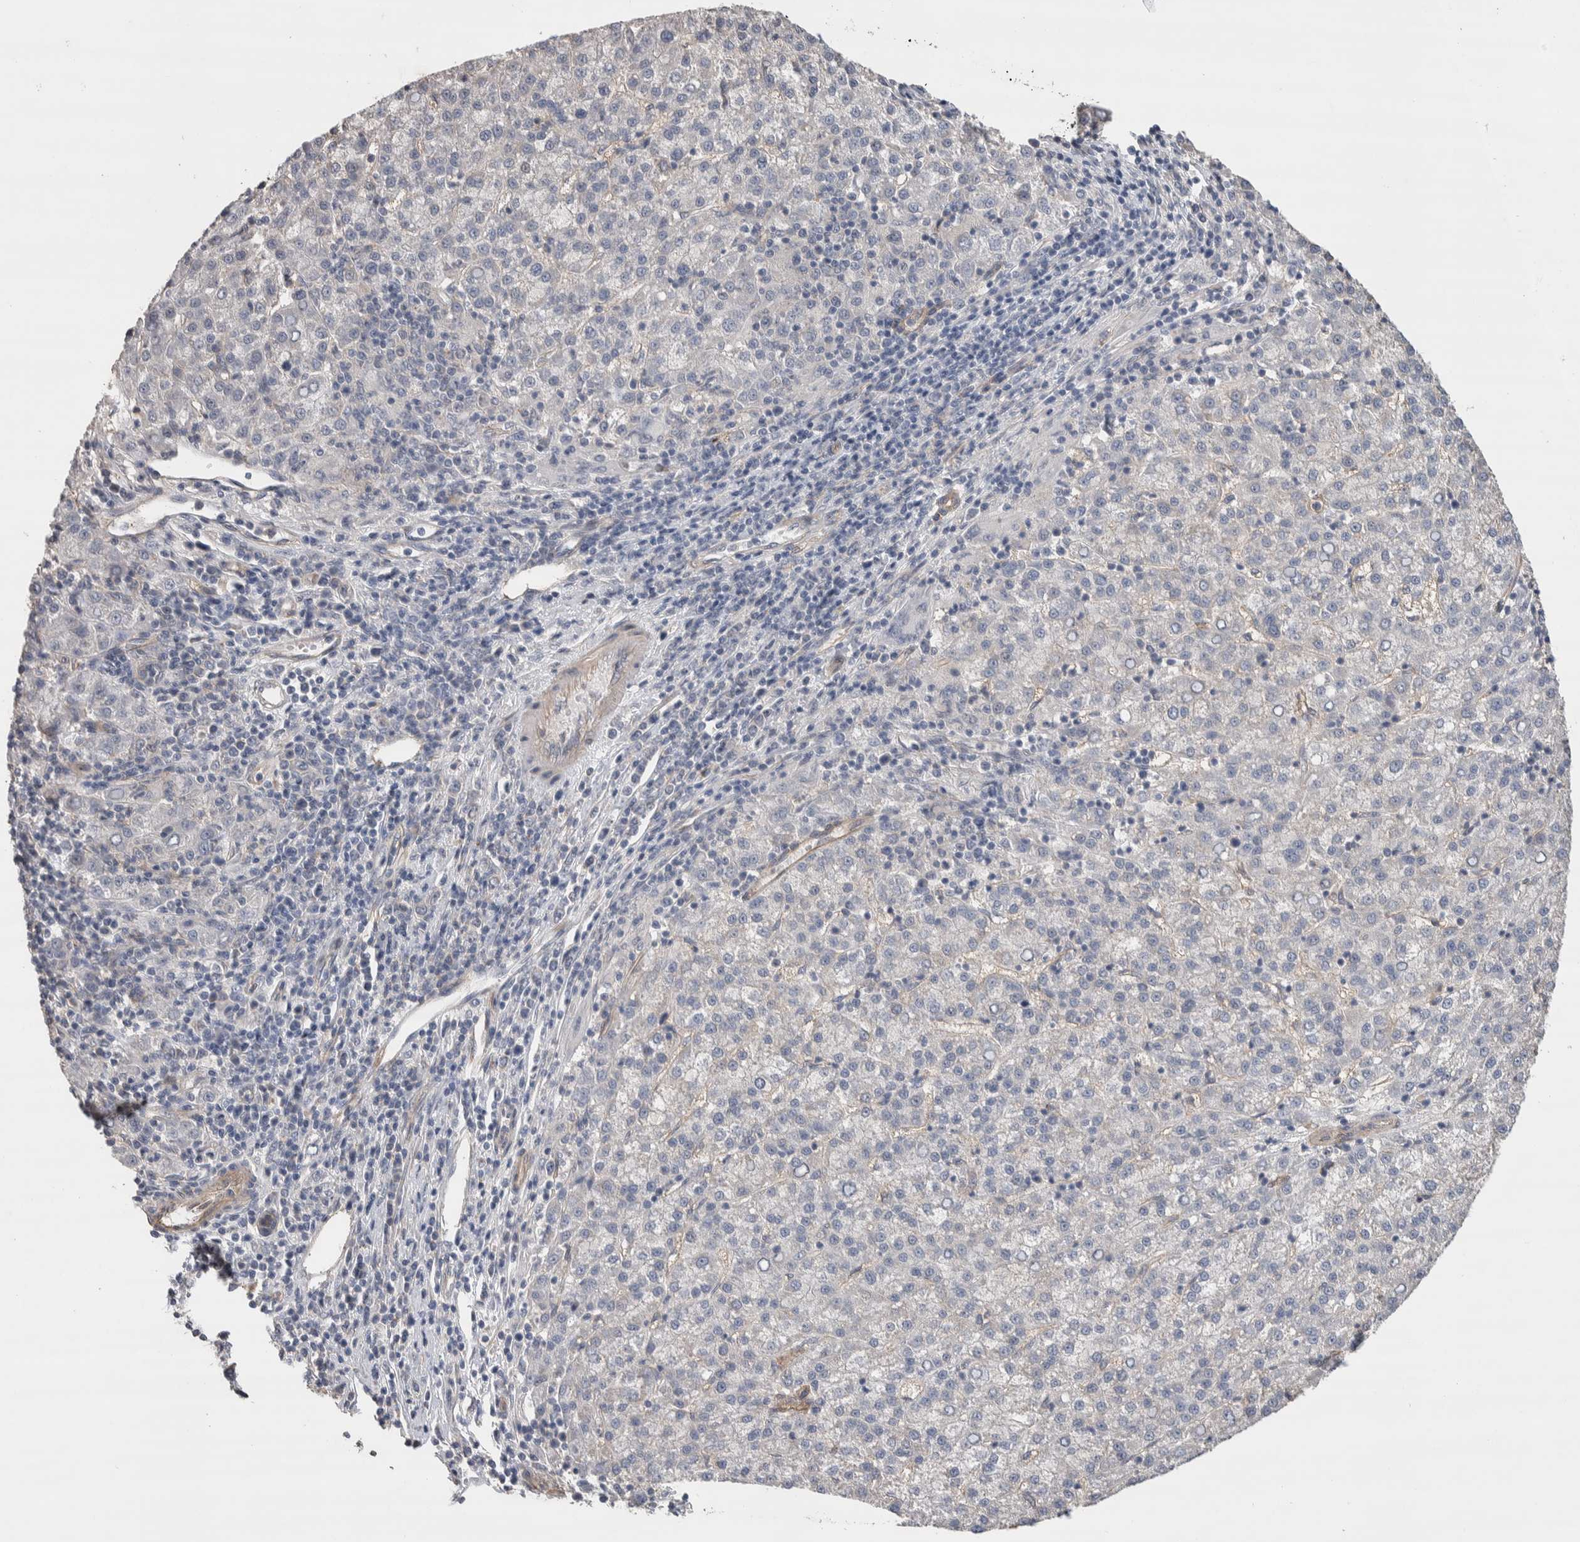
{"staining": {"intensity": "negative", "quantity": "none", "location": "none"}, "tissue": "liver cancer", "cell_type": "Tumor cells", "image_type": "cancer", "snomed": [{"axis": "morphology", "description": "Carcinoma, Hepatocellular, NOS"}, {"axis": "topography", "description": "Liver"}], "caption": "This is an IHC micrograph of human liver hepatocellular carcinoma. There is no expression in tumor cells.", "gene": "GCNA", "patient": {"sex": "female", "age": 58}}